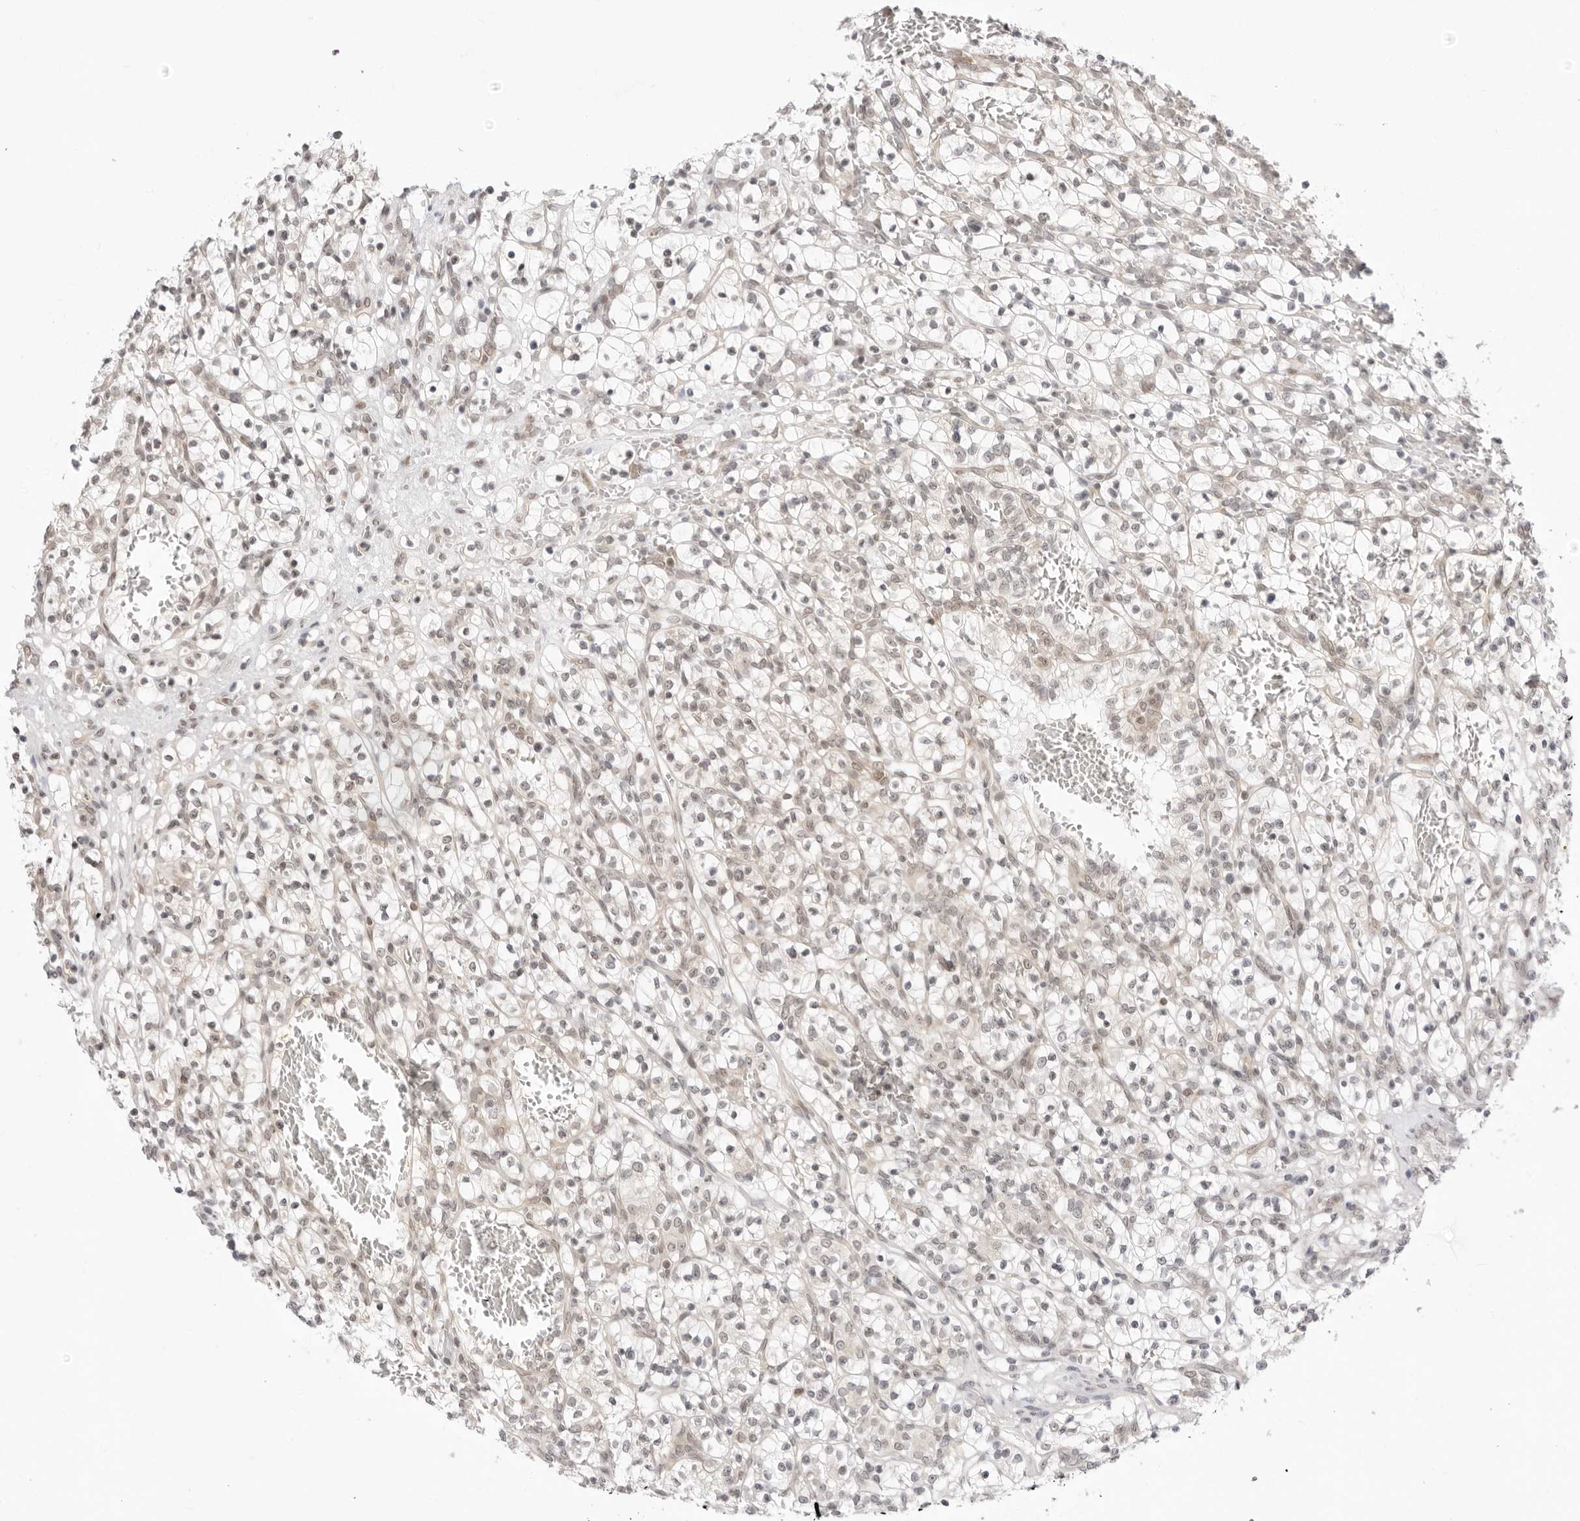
{"staining": {"intensity": "weak", "quantity": "<25%", "location": "nuclear"}, "tissue": "renal cancer", "cell_type": "Tumor cells", "image_type": "cancer", "snomed": [{"axis": "morphology", "description": "Adenocarcinoma, NOS"}, {"axis": "topography", "description": "Kidney"}], "caption": "Renal cancer stained for a protein using immunohistochemistry (IHC) shows no expression tumor cells.", "gene": "PPP2R5C", "patient": {"sex": "female", "age": 57}}